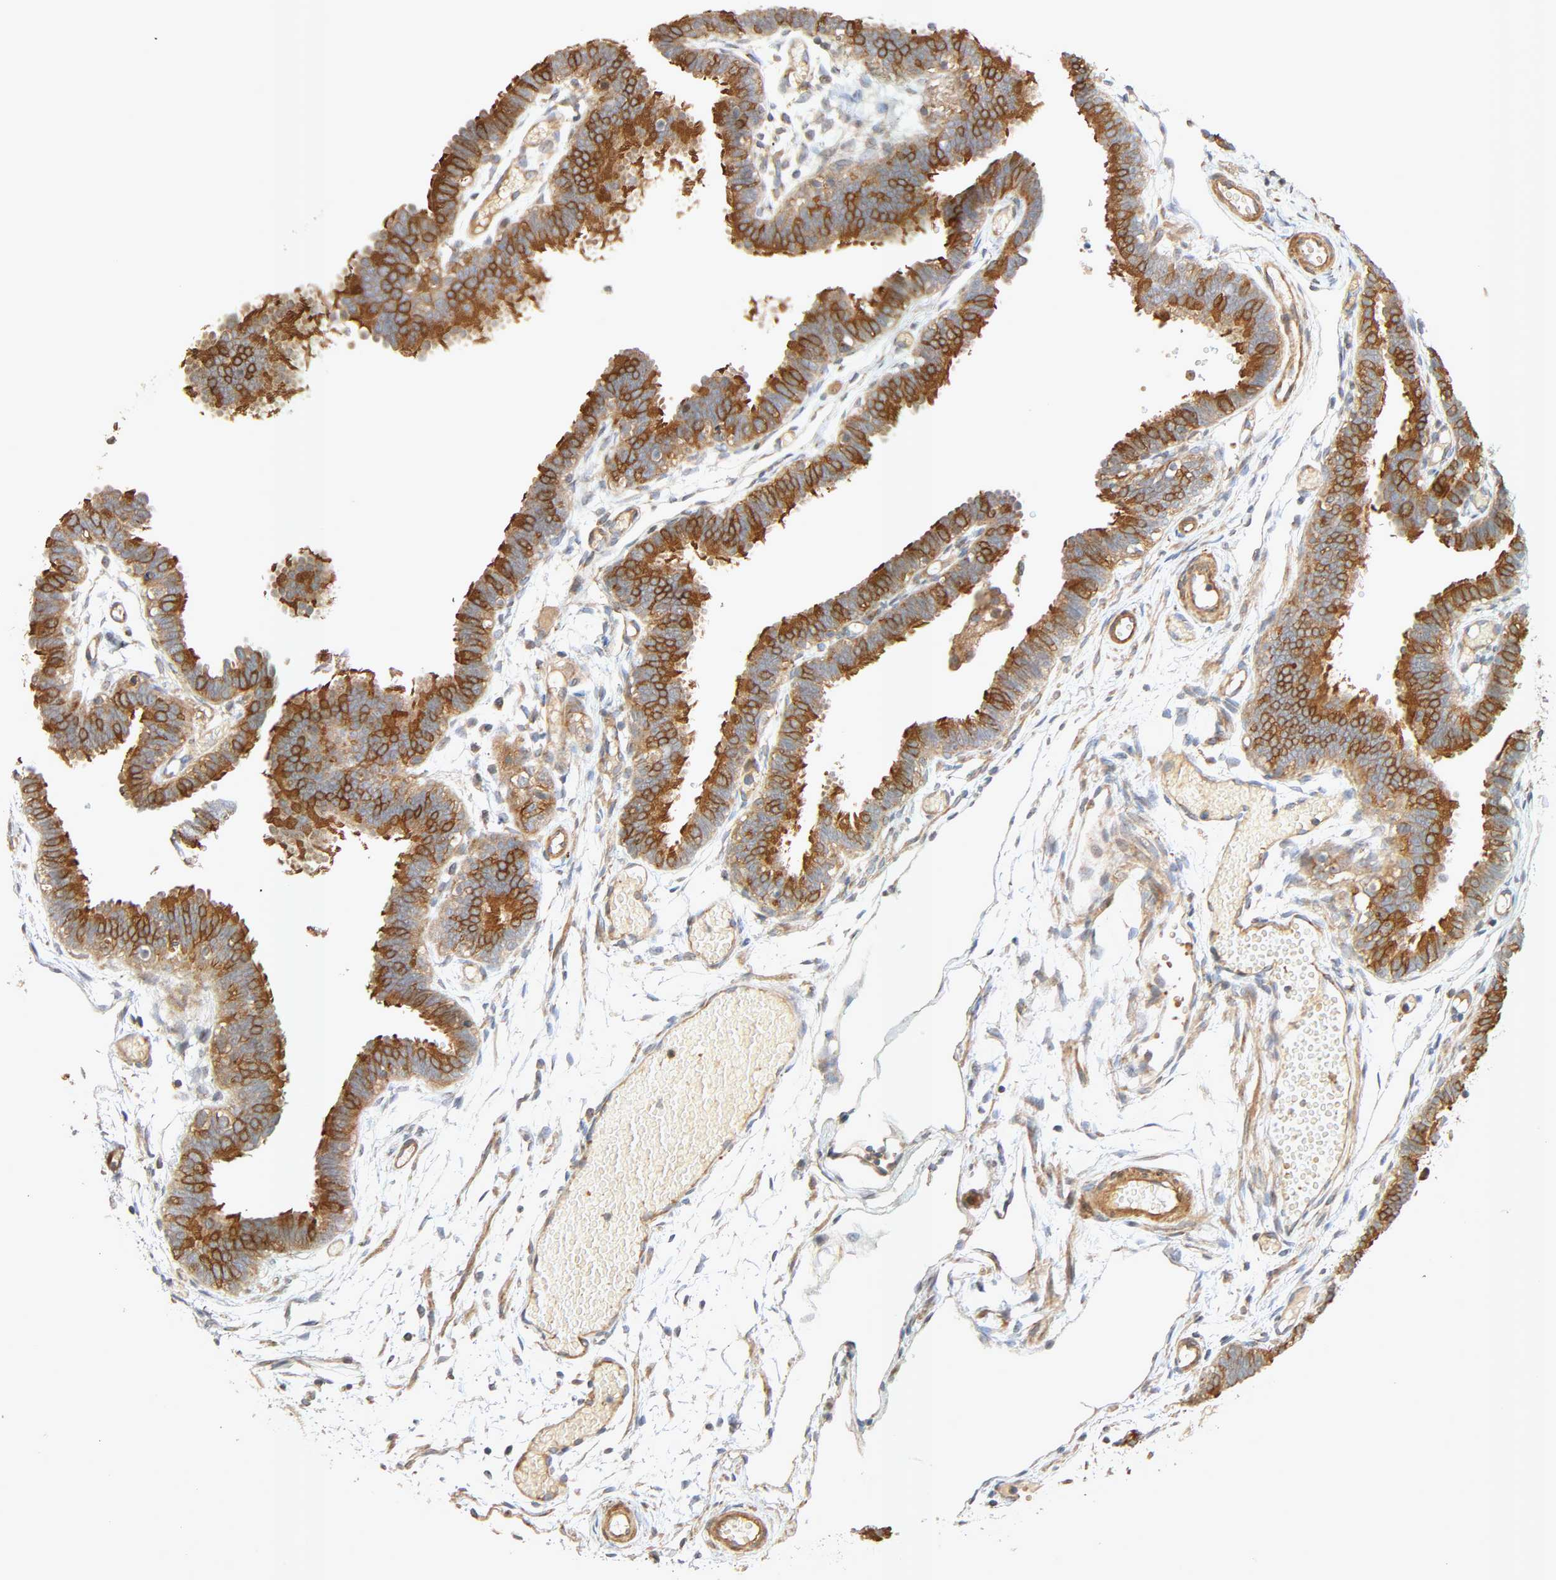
{"staining": {"intensity": "strong", "quantity": ">75%", "location": "cytoplasmic/membranous"}, "tissue": "fallopian tube", "cell_type": "Glandular cells", "image_type": "normal", "snomed": [{"axis": "morphology", "description": "Normal tissue, NOS"}, {"axis": "topography", "description": "Fallopian tube"}], "caption": "Immunohistochemical staining of benign fallopian tube displays high levels of strong cytoplasmic/membranous positivity in approximately >75% of glandular cells.", "gene": "SGSM1", "patient": {"sex": "female", "age": 29}}